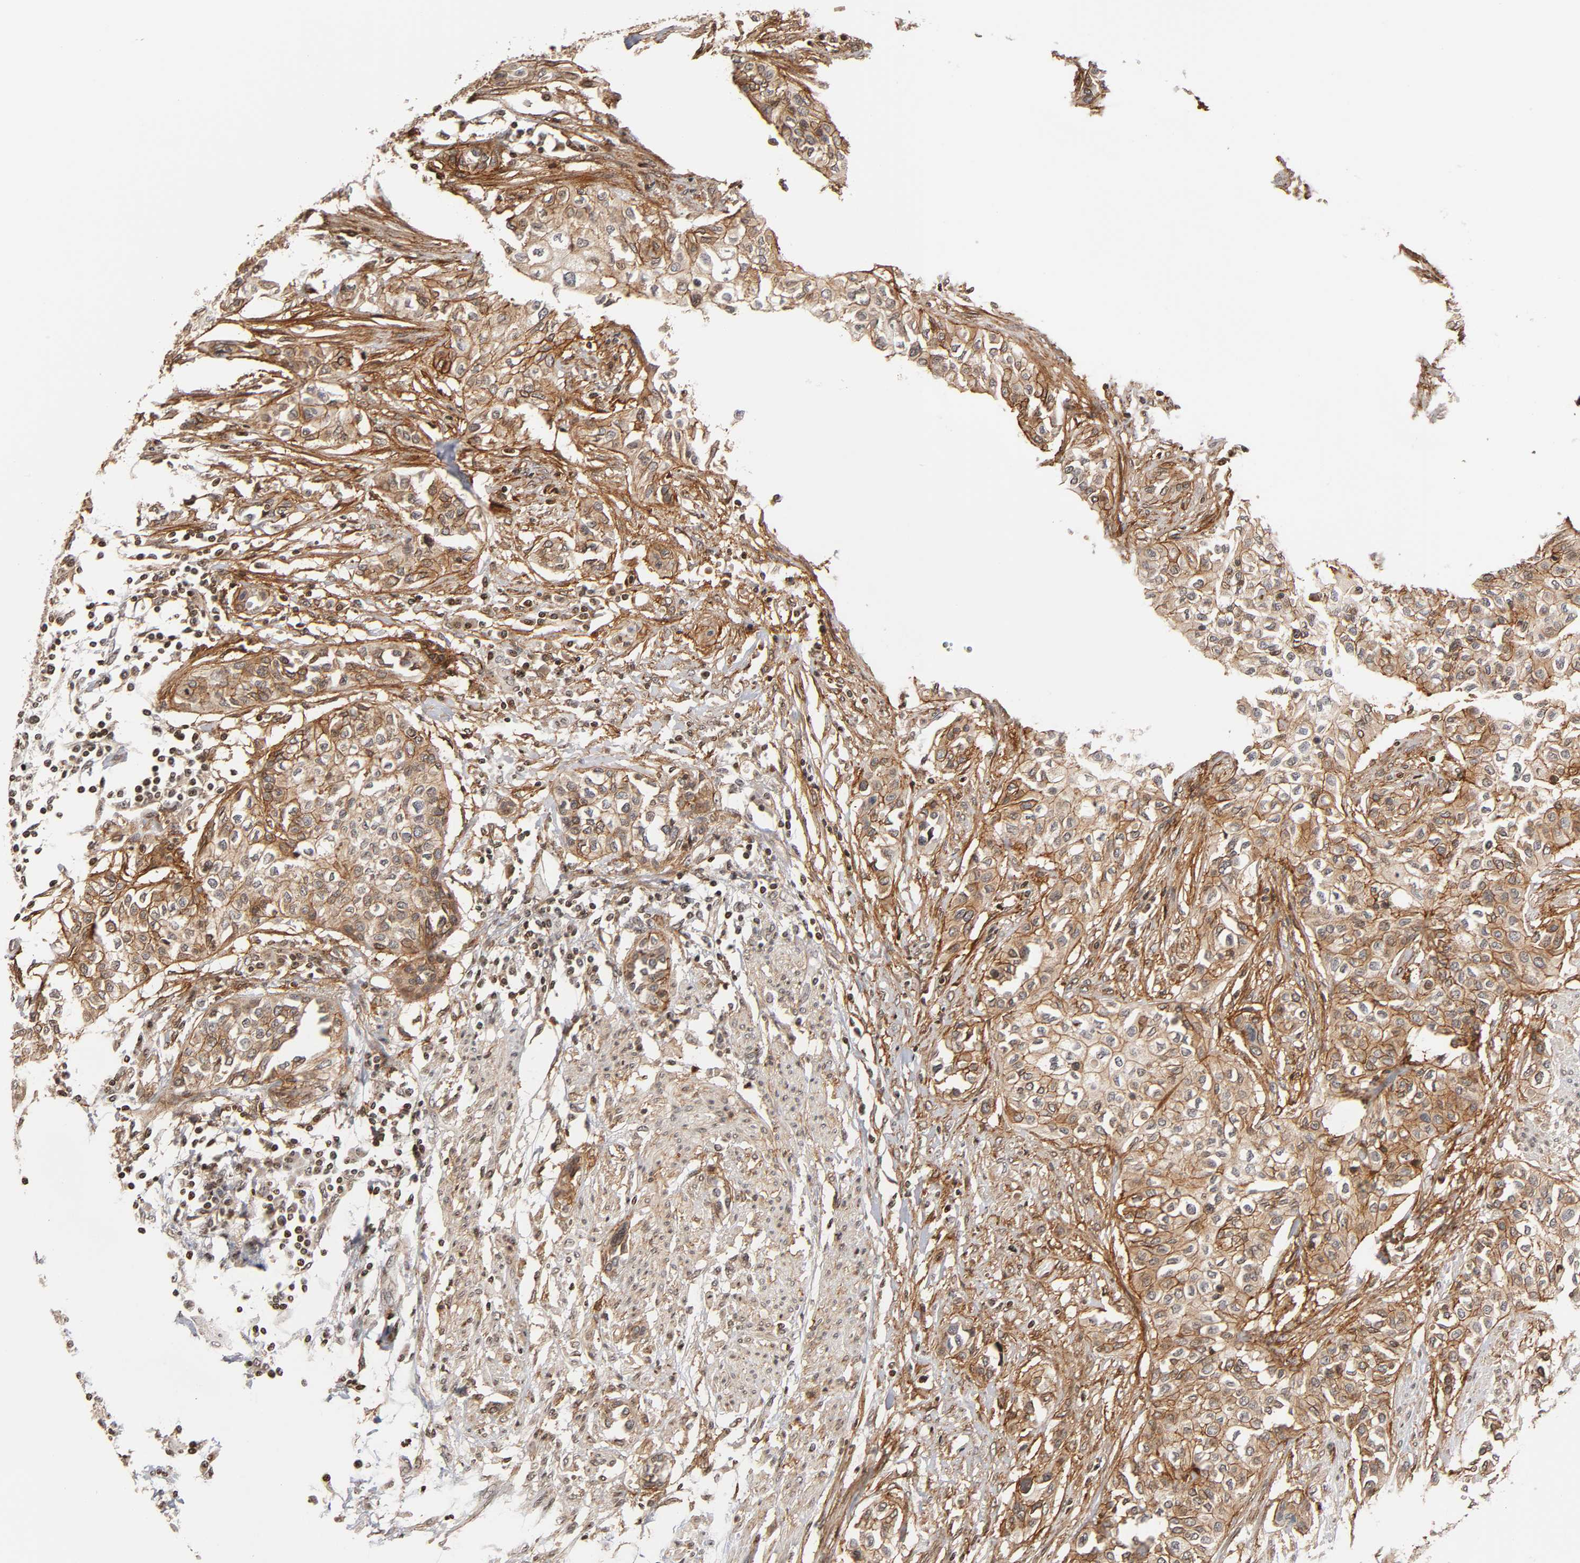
{"staining": {"intensity": "moderate", "quantity": ">75%", "location": "cytoplasmic/membranous"}, "tissue": "urothelial cancer", "cell_type": "Tumor cells", "image_type": "cancer", "snomed": [{"axis": "morphology", "description": "Urothelial carcinoma, High grade"}, {"axis": "topography", "description": "Urinary bladder"}], "caption": "A histopathology image of human urothelial cancer stained for a protein shows moderate cytoplasmic/membranous brown staining in tumor cells. (Brightfield microscopy of DAB IHC at high magnification).", "gene": "ITGAV", "patient": {"sex": "male", "age": 74}}